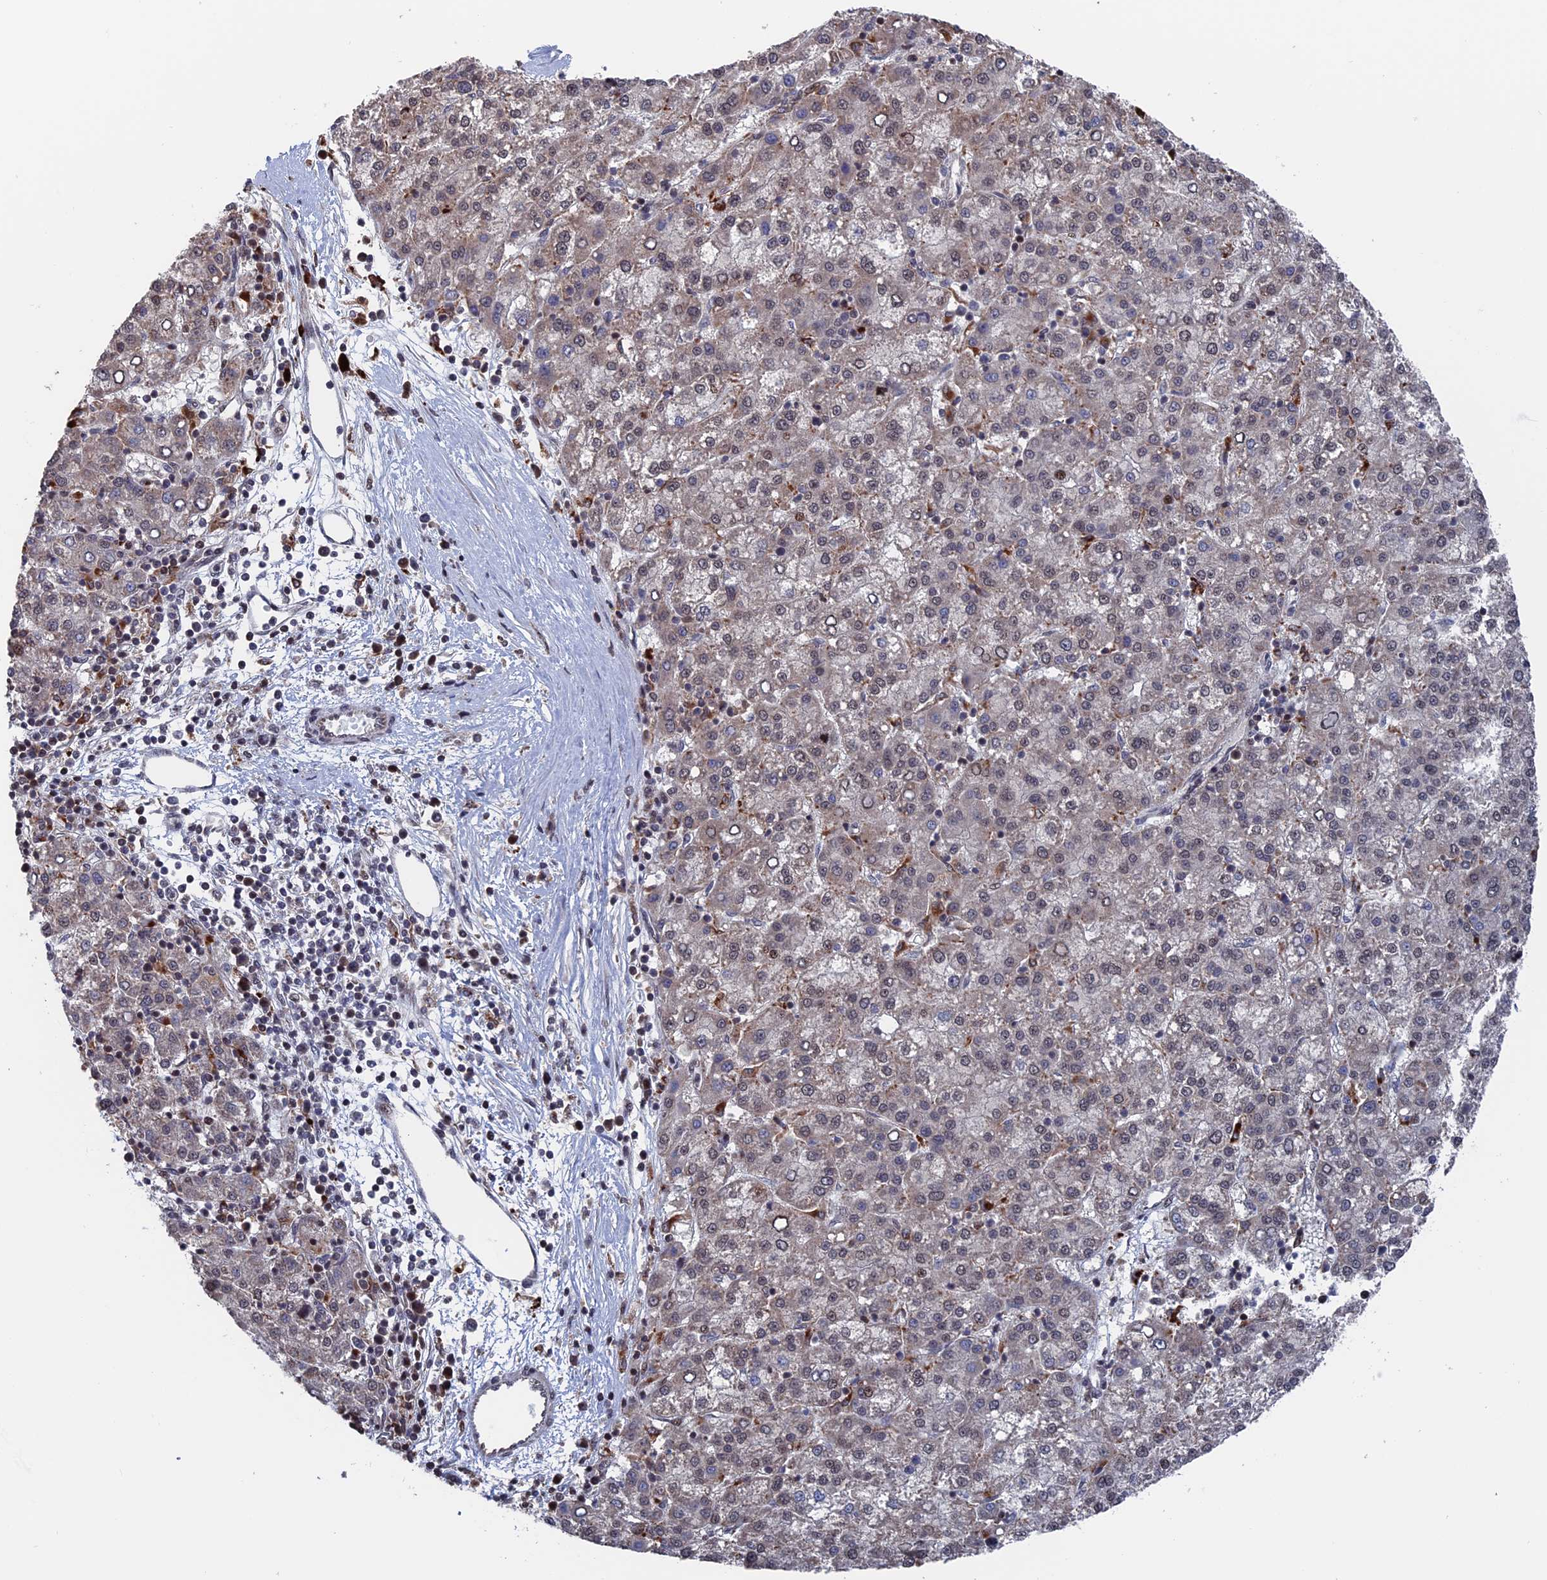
{"staining": {"intensity": "weak", "quantity": "25%-75%", "location": "cytoplasmic/membranous"}, "tissue": "liver cancer", "cell_type": "Tumor cells", "image_type": "cancer", "snomed": [{"axis": "morphology", "description": "Carcinoma, Hepatocellular, NOS"}, {"axis": "topography", "description": "Liver"}], "caption": "Immunohistochemical staining of human liver cancer (hepatocellular carcinoma) exhibits low levels of weak cytoplasmic/membranous protein positivity in about 25%-75% of tumor cells.", "gene": "PLA2G15", "patient": {"sex": "female", "age": 58}}